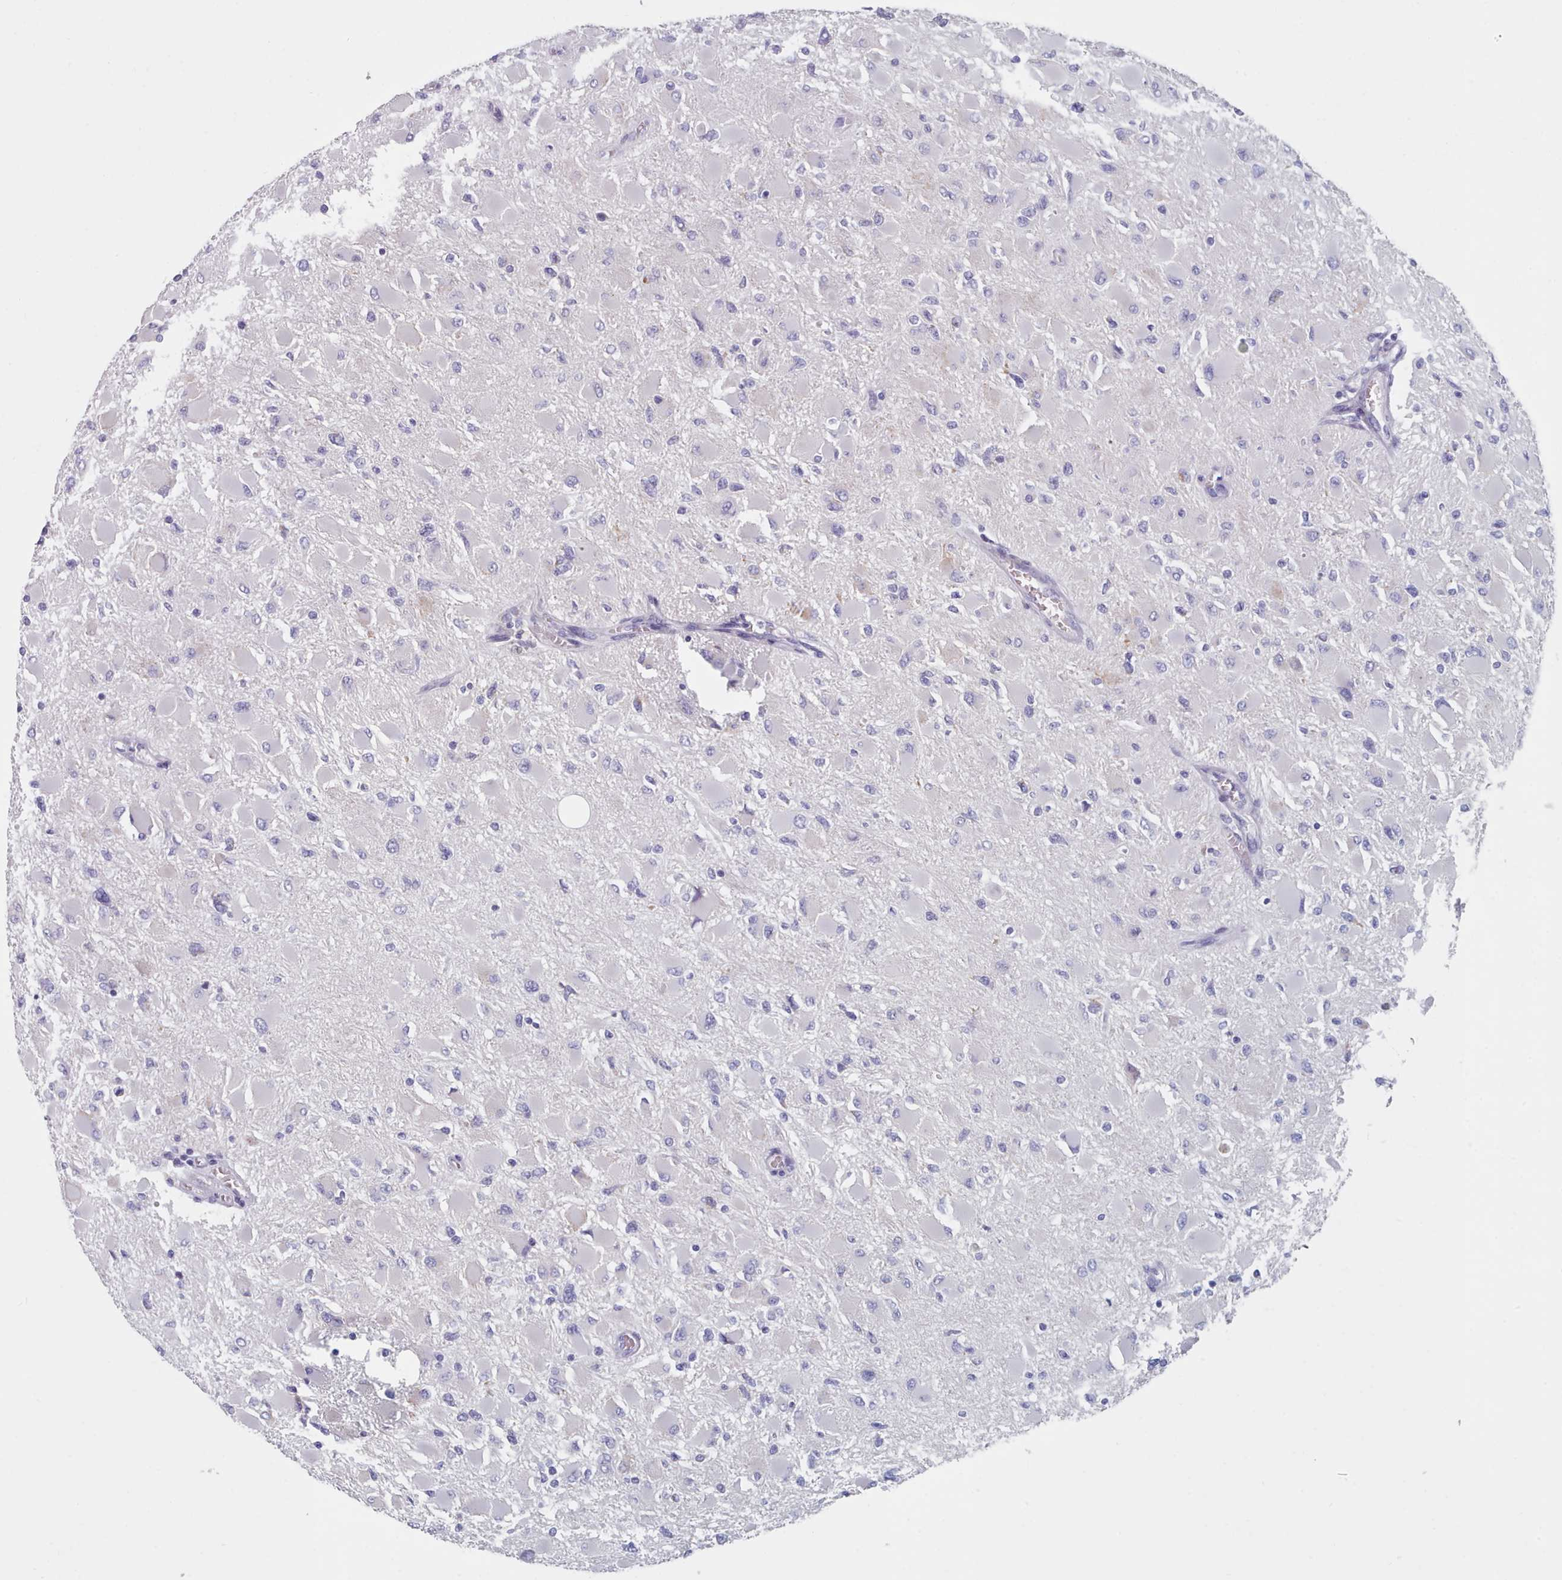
{"staining": {"intensity": "negative", "quantity": "none", "location": "none"}, "tissue": "glioma", "cell_type": "Tumor cells", "image_type": "cancer", "snomed": [{"axis": "morphology", "description": "Glioma, malignant, High grade"}, {"axis": "topography", "description": "Cerebral cortex"}], "caption": "There is no significant positivity in tumor cells of malignant high-grade glioma. Nuclei are stained in blue.", "gene": "HAO1", "patient": {"sex": "female", "age": 36}}